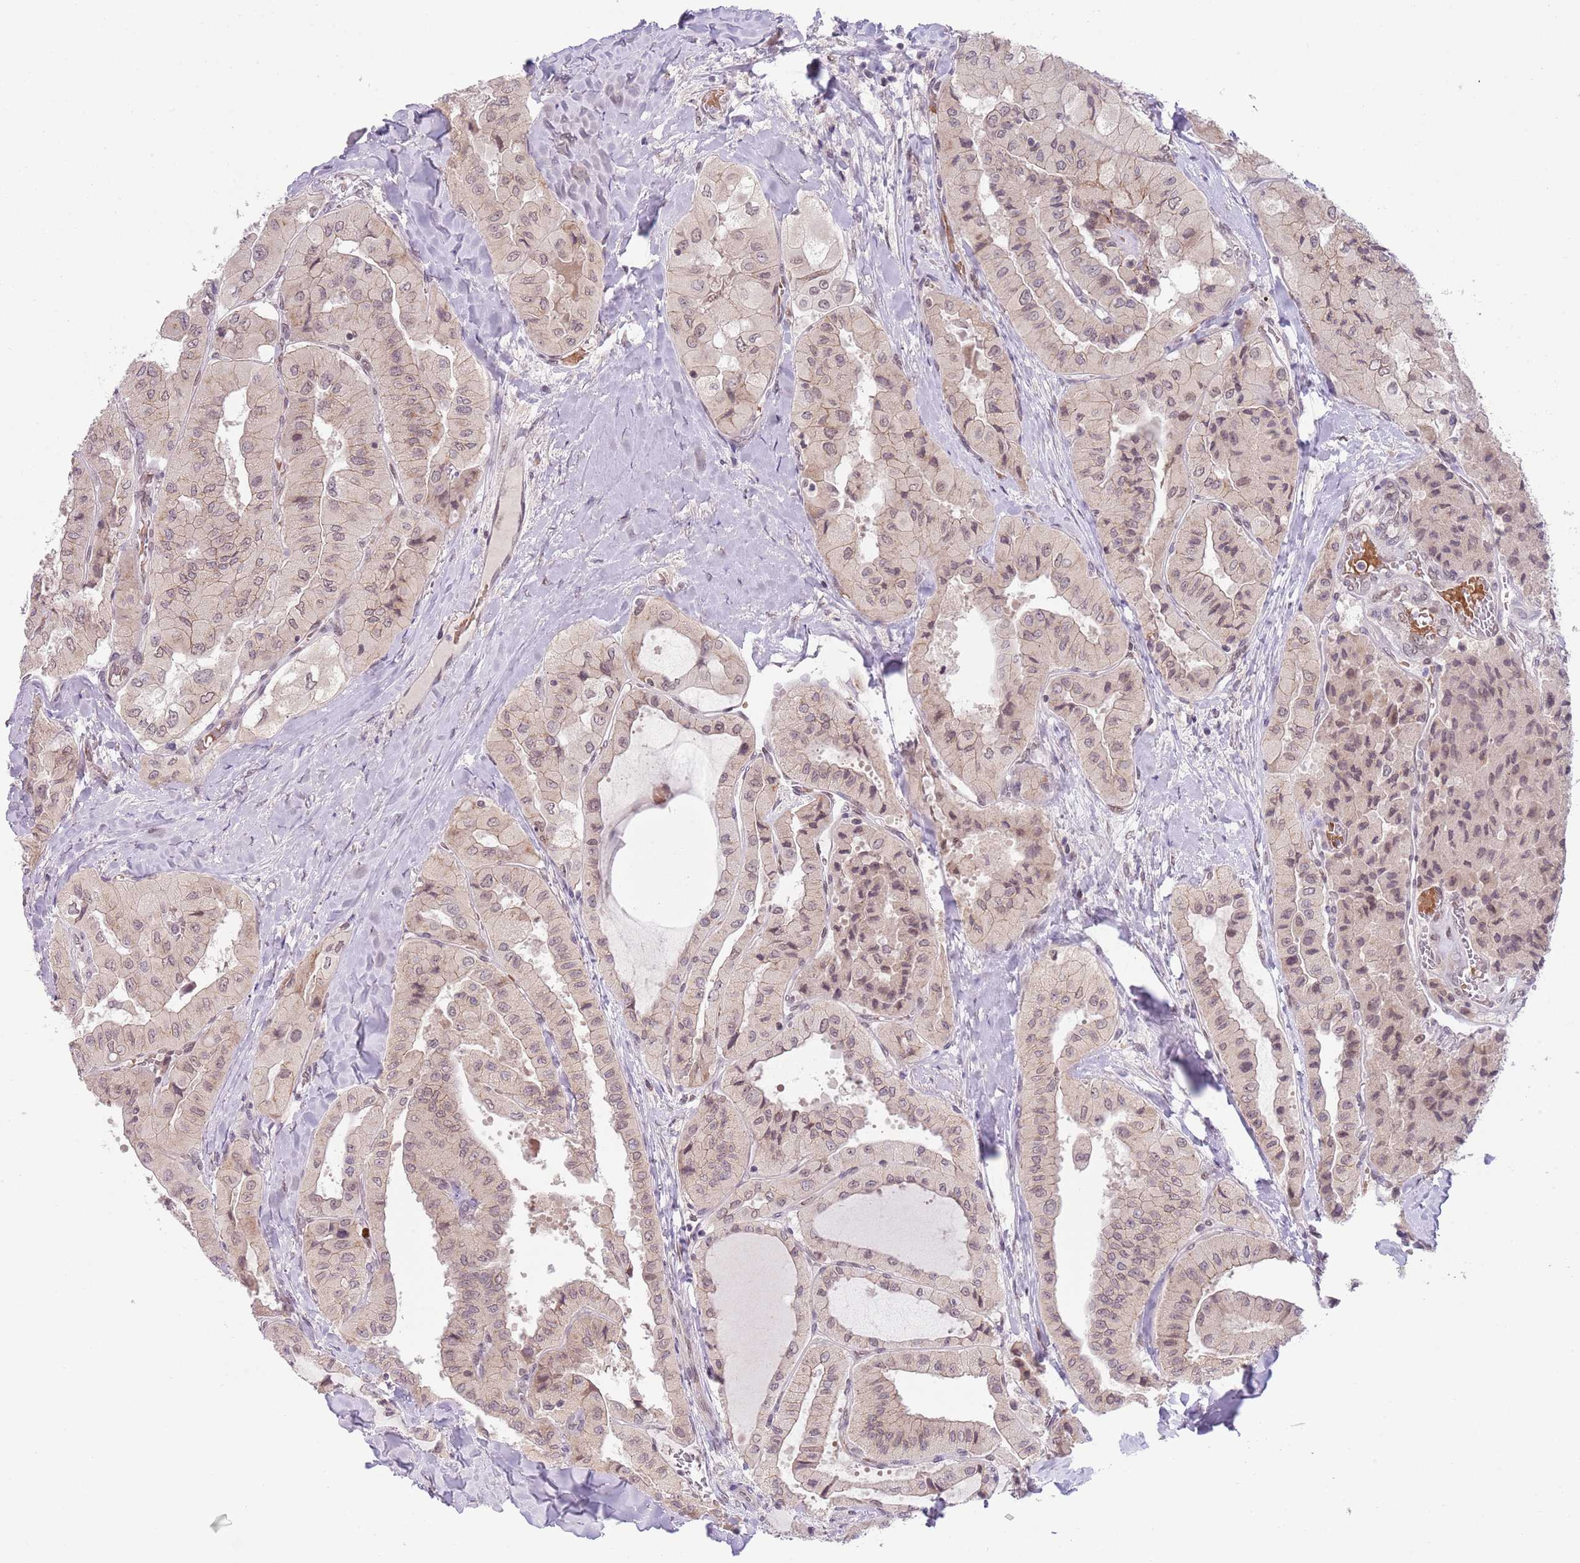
{"staining": {"intensity": "weak", "quantity": "<25%", "location": "cytoplasmic/membranous"}, "tissue": "thyroid cancer", "cell_type": "Tumor cells", "image_type": "cancer", "snomed": [{"axis": "morphology", "description": "Normal tissue, NOS"}, {"axis": "morphology", "description": "Papillary adenocarcinoma, NOS"}, {"axis": "topography", "description": "Thyroid gland"}], "caption": "Immunohistochemical staining of human thyroid cancer (papillary adenocarcinoma) reveals no significant expression in tumor cells. (DAB (3,3'-diaminobenzidine) immunohistochemistry, high magnification).", "gene": "TM2D1", "patient": {"sex": "female", "age": 59}}